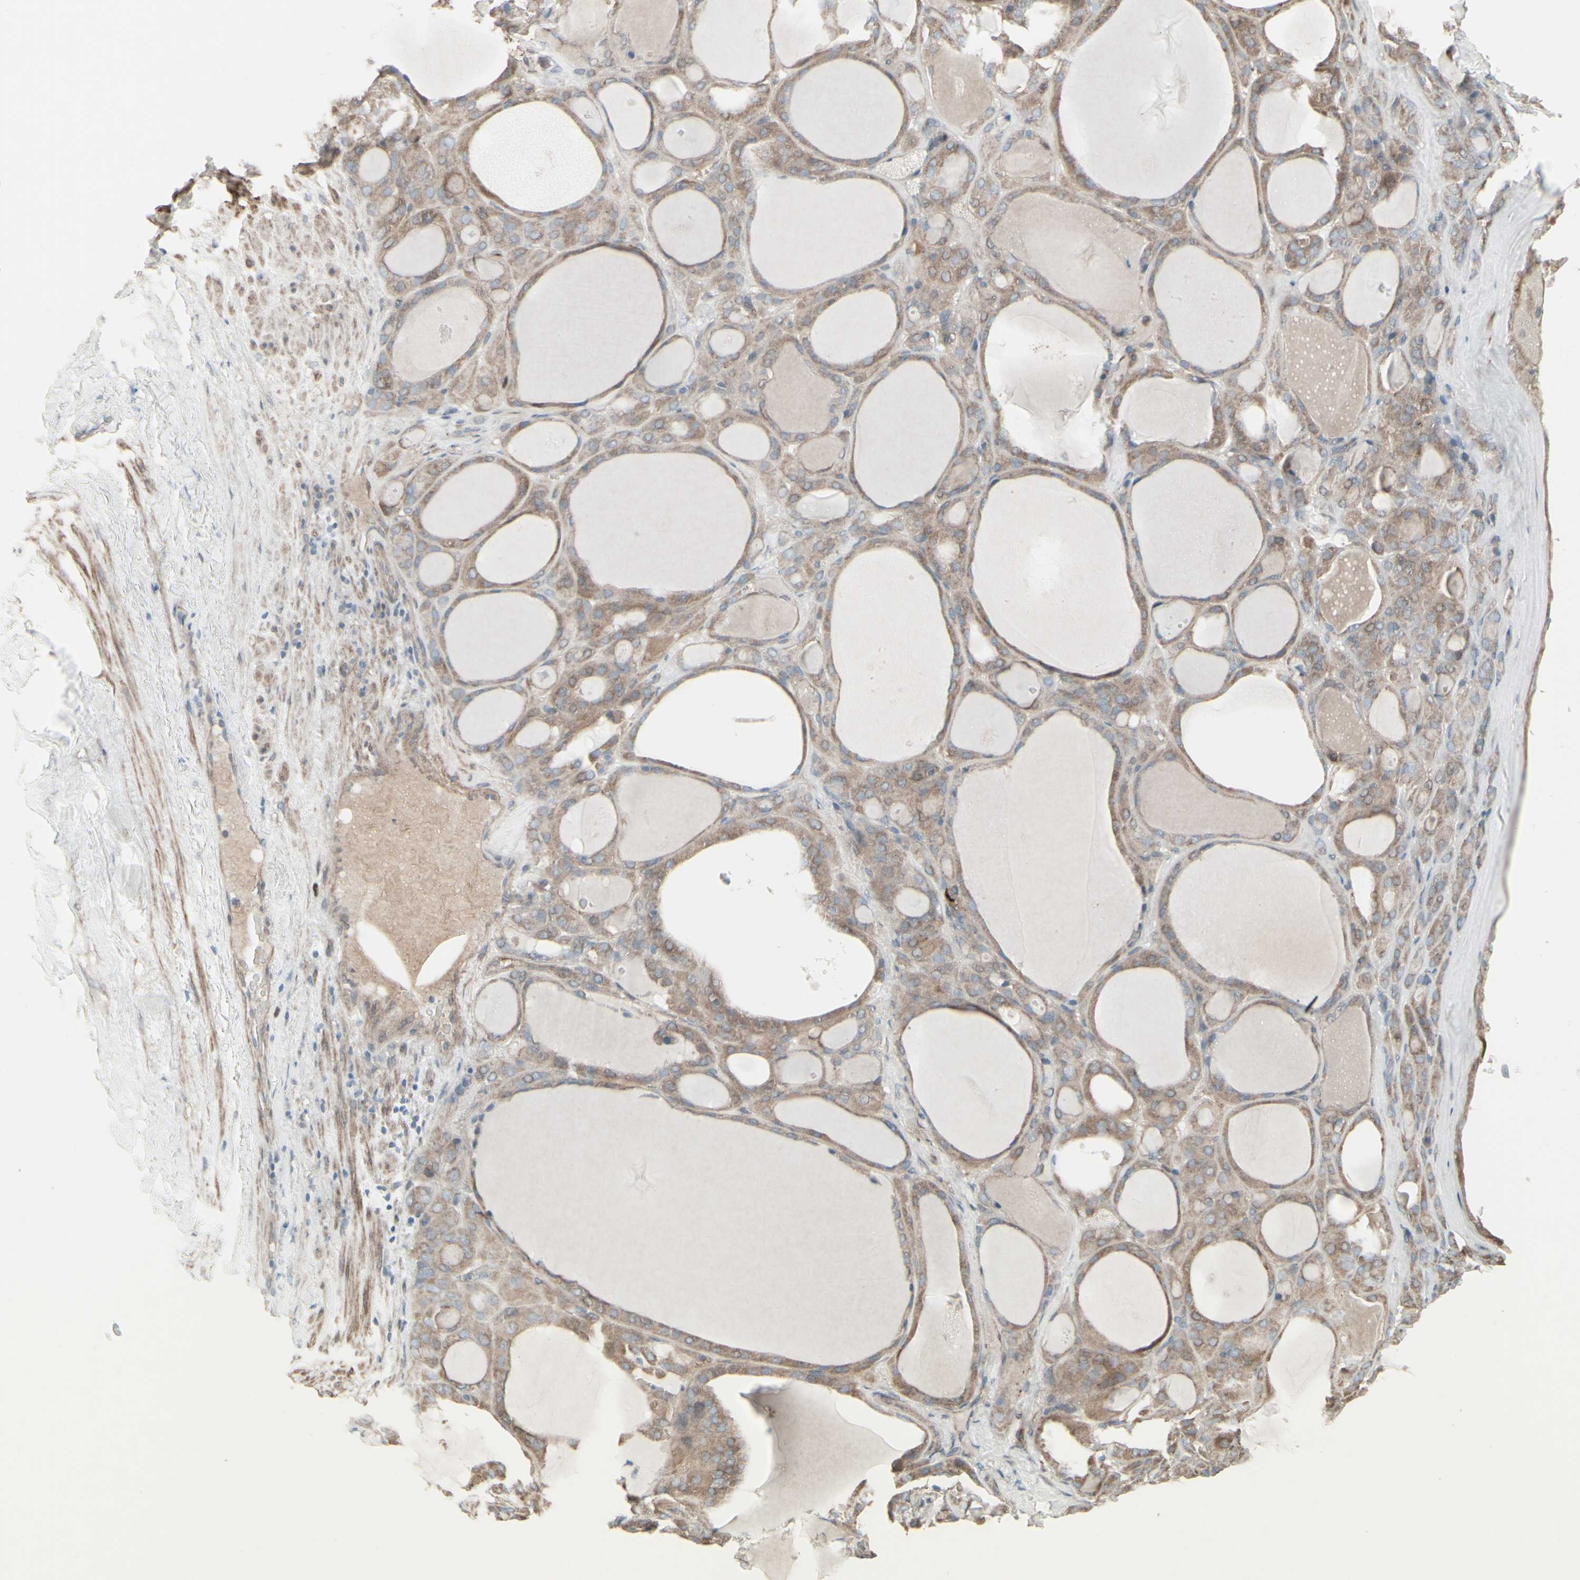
{"staining": {"intensity": "weak", "quantity": ">75%", "location": "cytoplasmic/membranous"}, "tissue": "thyroid gland", "cell_type": "Glandular cells", "image_type": "normal", "snomed": [{"axis": "morphology", "description": "Normal tissue, NOS"}, {"axis": "morphology", "description": "Carcinoma, NOS"}, {"axis": "topography", "description": "Thyroid gland"}], "caption": "Normal thyroid gland exhibits weak cytoplasmic/membranous expression in approximately >75% of glandular cells, visualized by immunohistochemistry. (DAB (3,3'-diaminobenzidine) IHC with brightfield microscopy, high magnification).", "gene": "GMNN", "patient": {"sex": "female", "age": 86}}